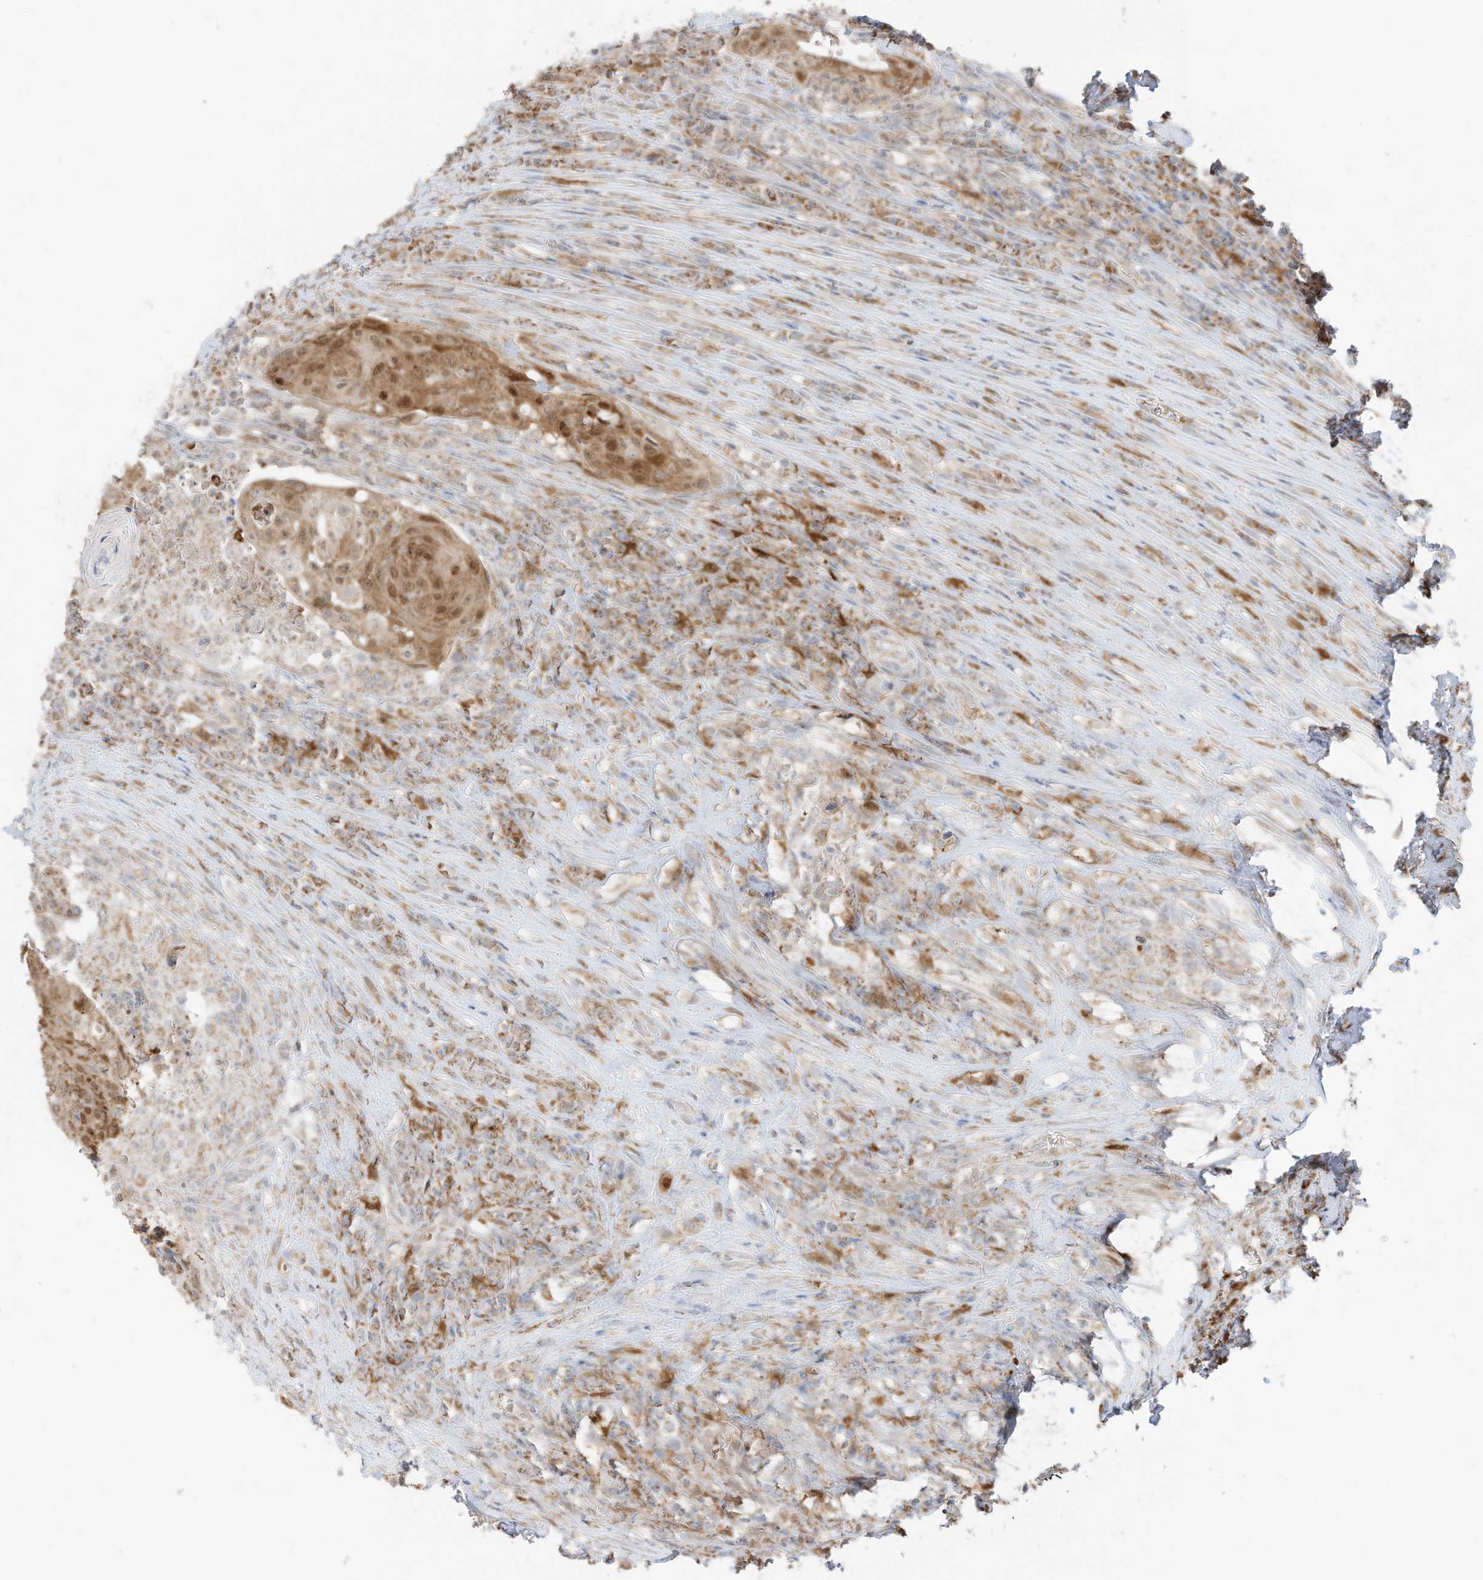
{"staining": {"intensity": "moderate", "quantity": ">75%", "location": "cytoplasmic/membranous,nuclear"}, "tissue": "urothelial cancer", "cell_type": "Tumor cells", "image_type": "cancer", "snomed": [{"axis": "morphology", "description": "Urothelial carcinoma, High grade"}, {"axis": "topography", "description": "Urinary bladder"}], "caption": "Urothelial cancer stained for a protein (brown) reveals moderate cytoplasmic/membranous and nuclear positive staining in approximately >75% of tumor cells.", "gene": "MTUS2", "patient": {"sex": "female", "age": 63}}